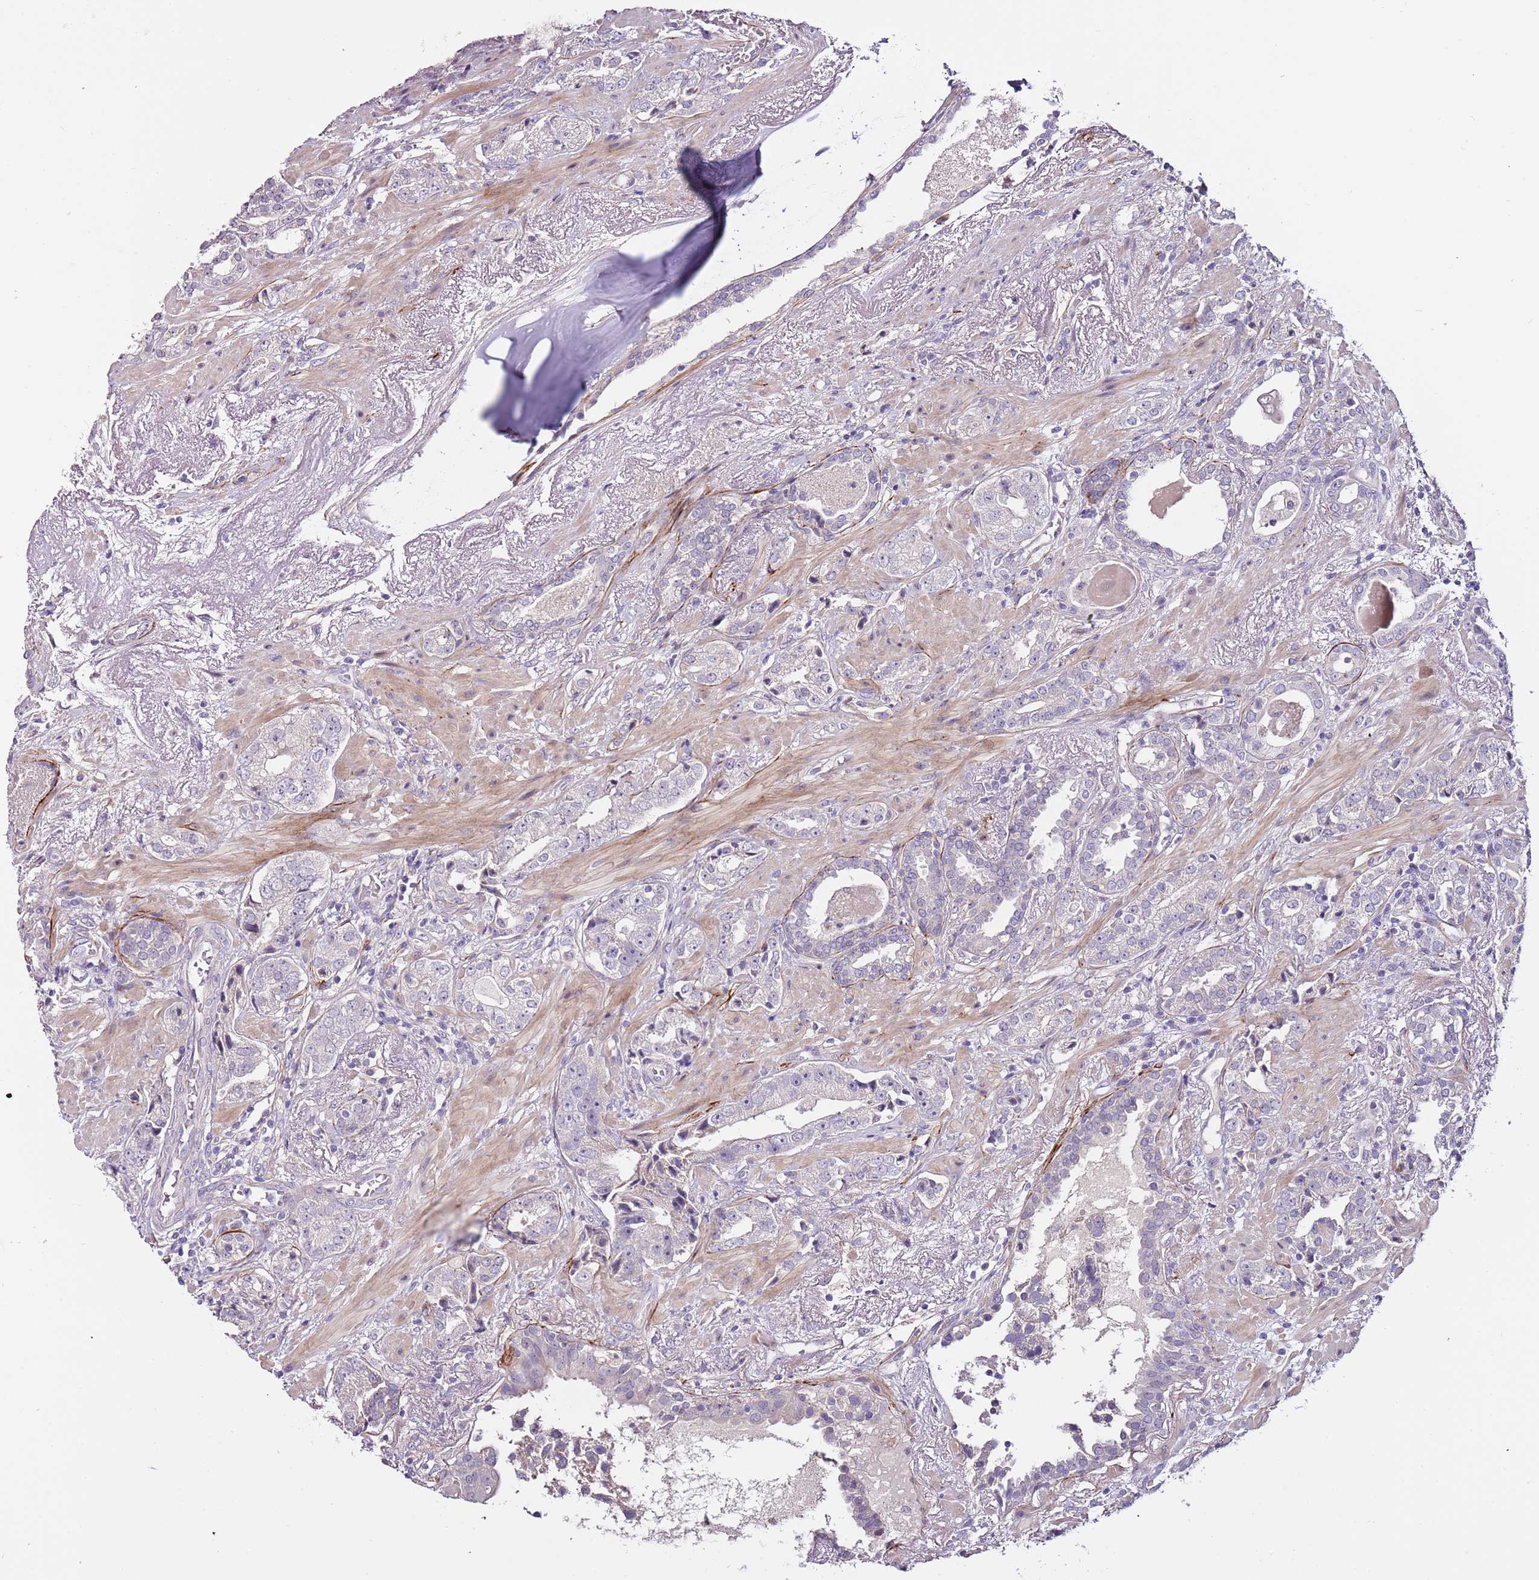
{"staining": {"intensity": "negative", "quantity": "none", "location": "none"}, "tissue": "prostate cancer", "cell_type": "Tumor cells", "image_type": "cancer", "snomed": [{"axis": "morphology", "description": "Adenocarcinoma, High grade"}, {"axis": "topography", "description": "Prostate"}], "caption": "Immunohistochemistry (IHC) histopathology image of human adenocarcinoma (high-grade) (prostate) stained for a protein (brown), which exhibits no expression in tumor cells.", "gene": "NKX2-3", "patient": {"sex": "male", "age": 71}}